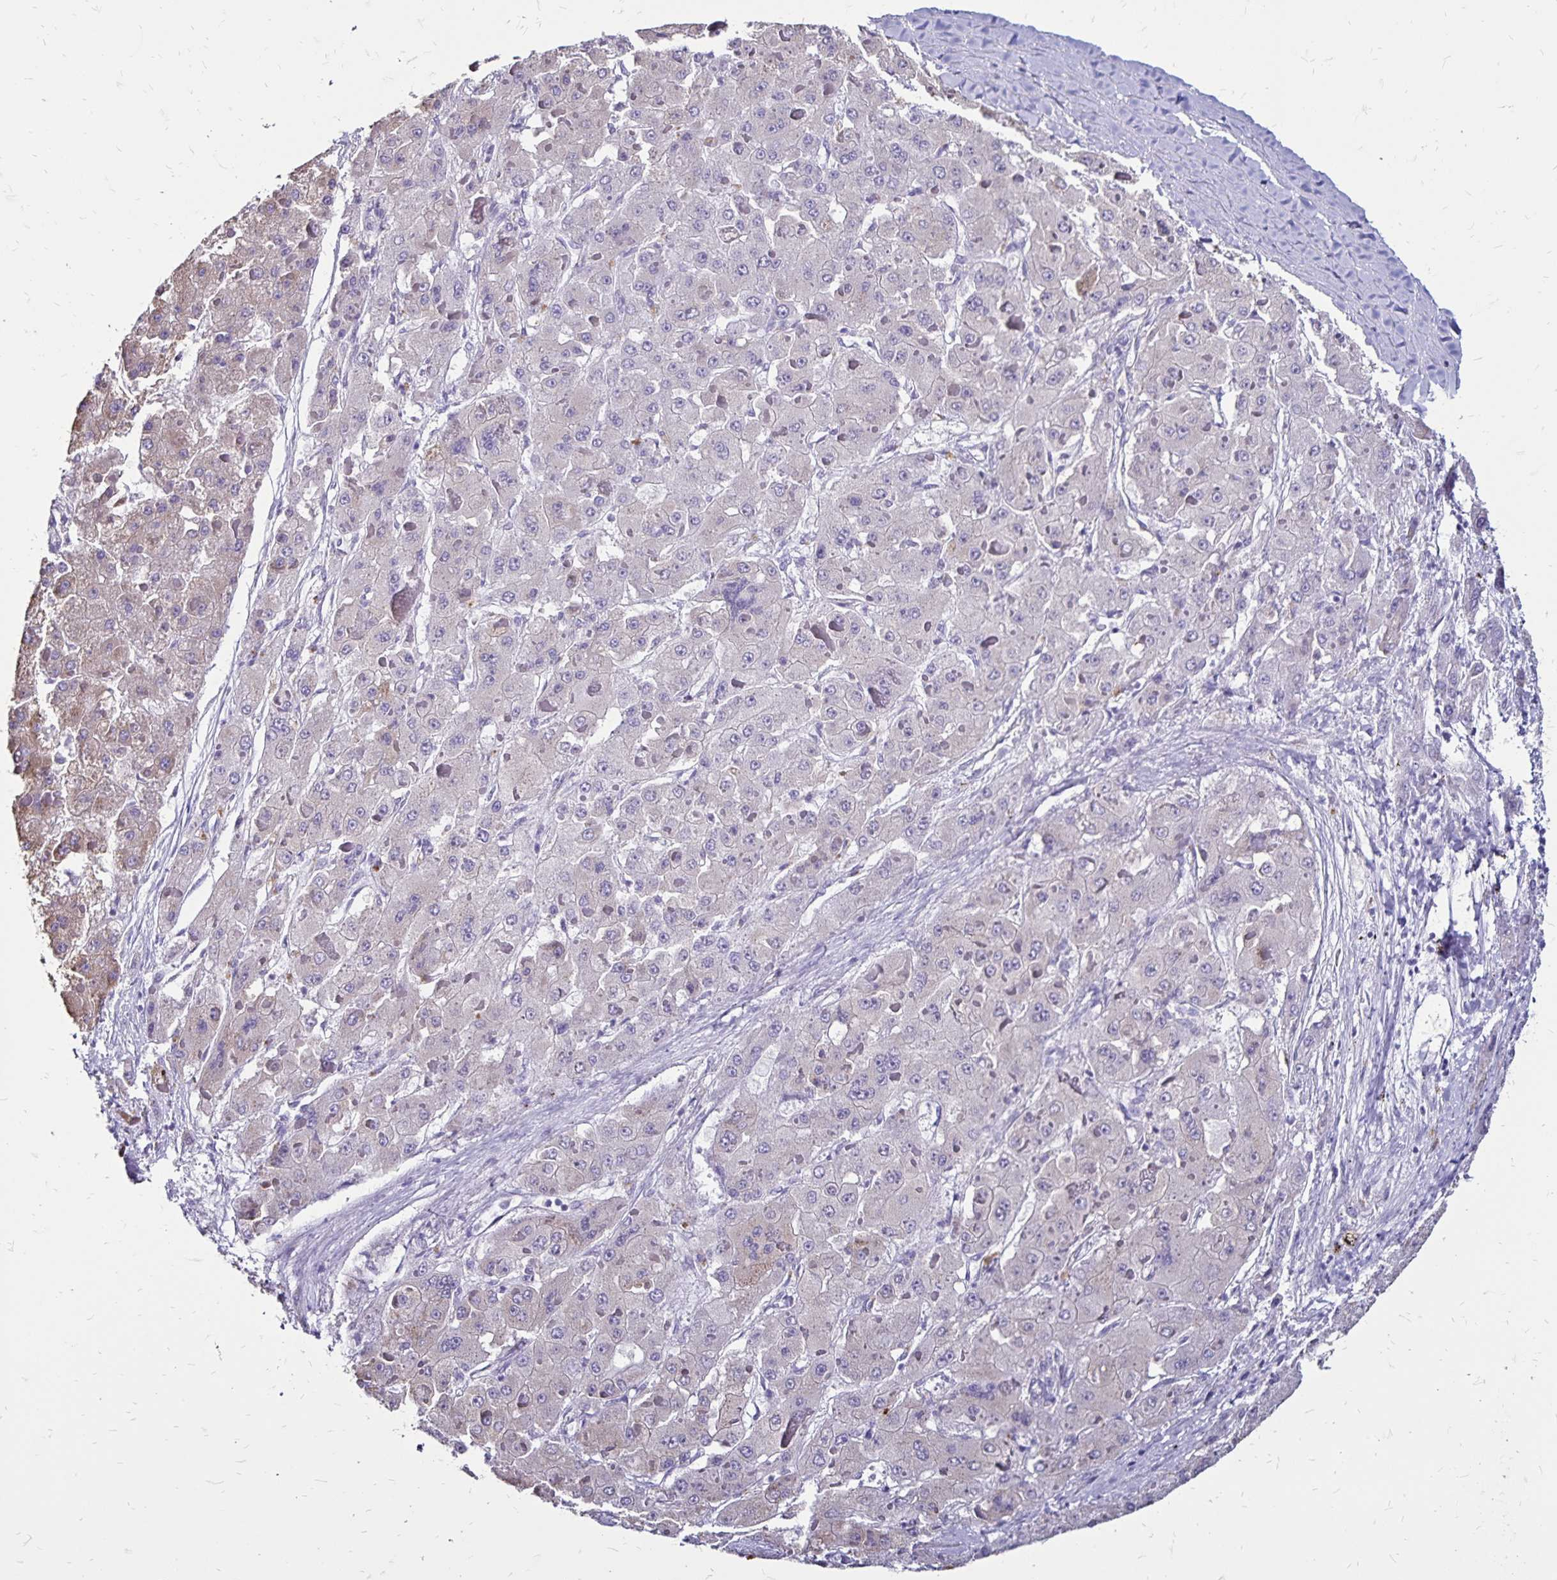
{"staining": {"intensity": "negative", "quantity": "none", "location": "none"}, "tissue": "liver cancer", "cell_type": "Tumor cells", "image_type": "cancer", "snomed": [{"axis": "morphology", "description": "Carcinoma, Hepatocellular, NOS"}, {"axis": "topography", "description": "Liver"}], "caption": "There is no significant expression in tumor cells of hepatocellular carcinoma (liver). The staining is performed using DAB (3,3'-diaminobenzidine) brown chromogen with nuclei counter-stained in using hematoxylin.", "gene": "EVPL", "patient": {"sex": "female", "age": 73}}